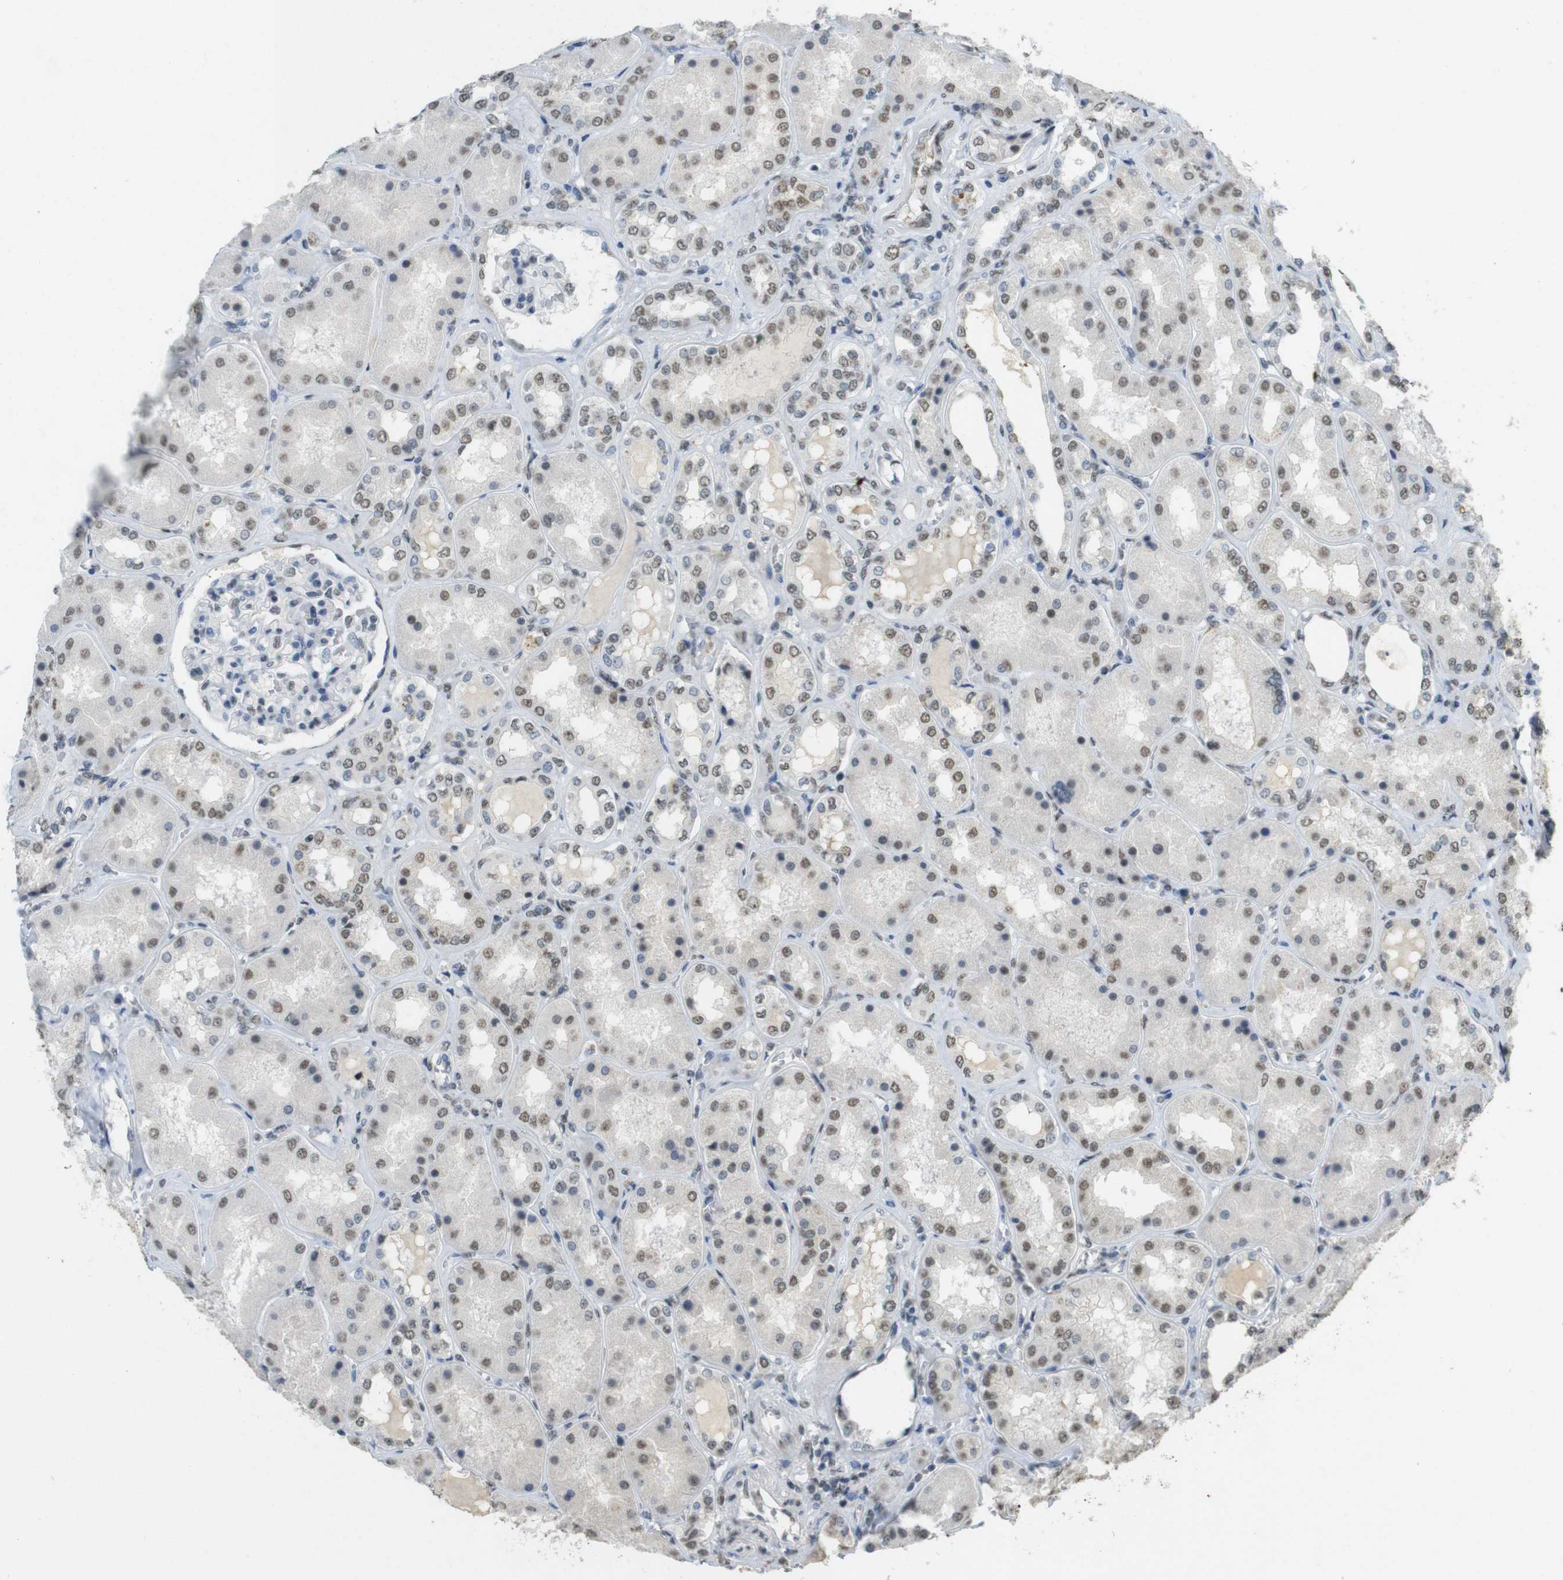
{"staining": {"intensity": "moderate", "quantity": "25%-75%", "location": "cytoplasmic/membranous,nuclear"}, "tissue": "kidney", "cell_type": "Cells in glomeruli", "image_type": "normal", "snomed": [{"axis": "morphology", "description": "Normal tissue, NOS"}, {"axis": "topography", "description": "Kidney"}], "caption": "Immunohistochemistry (IHC) (DAB (3,3'-diaminobenzidine)) staining of unremarkable human kidney exhibits moderate cytoplasmic/membranous,nuclear protein expression in about 25%-75% of cells in glomeruli.", "gene": "GATA4", "patient": {"sex": "female", "age": 56}}